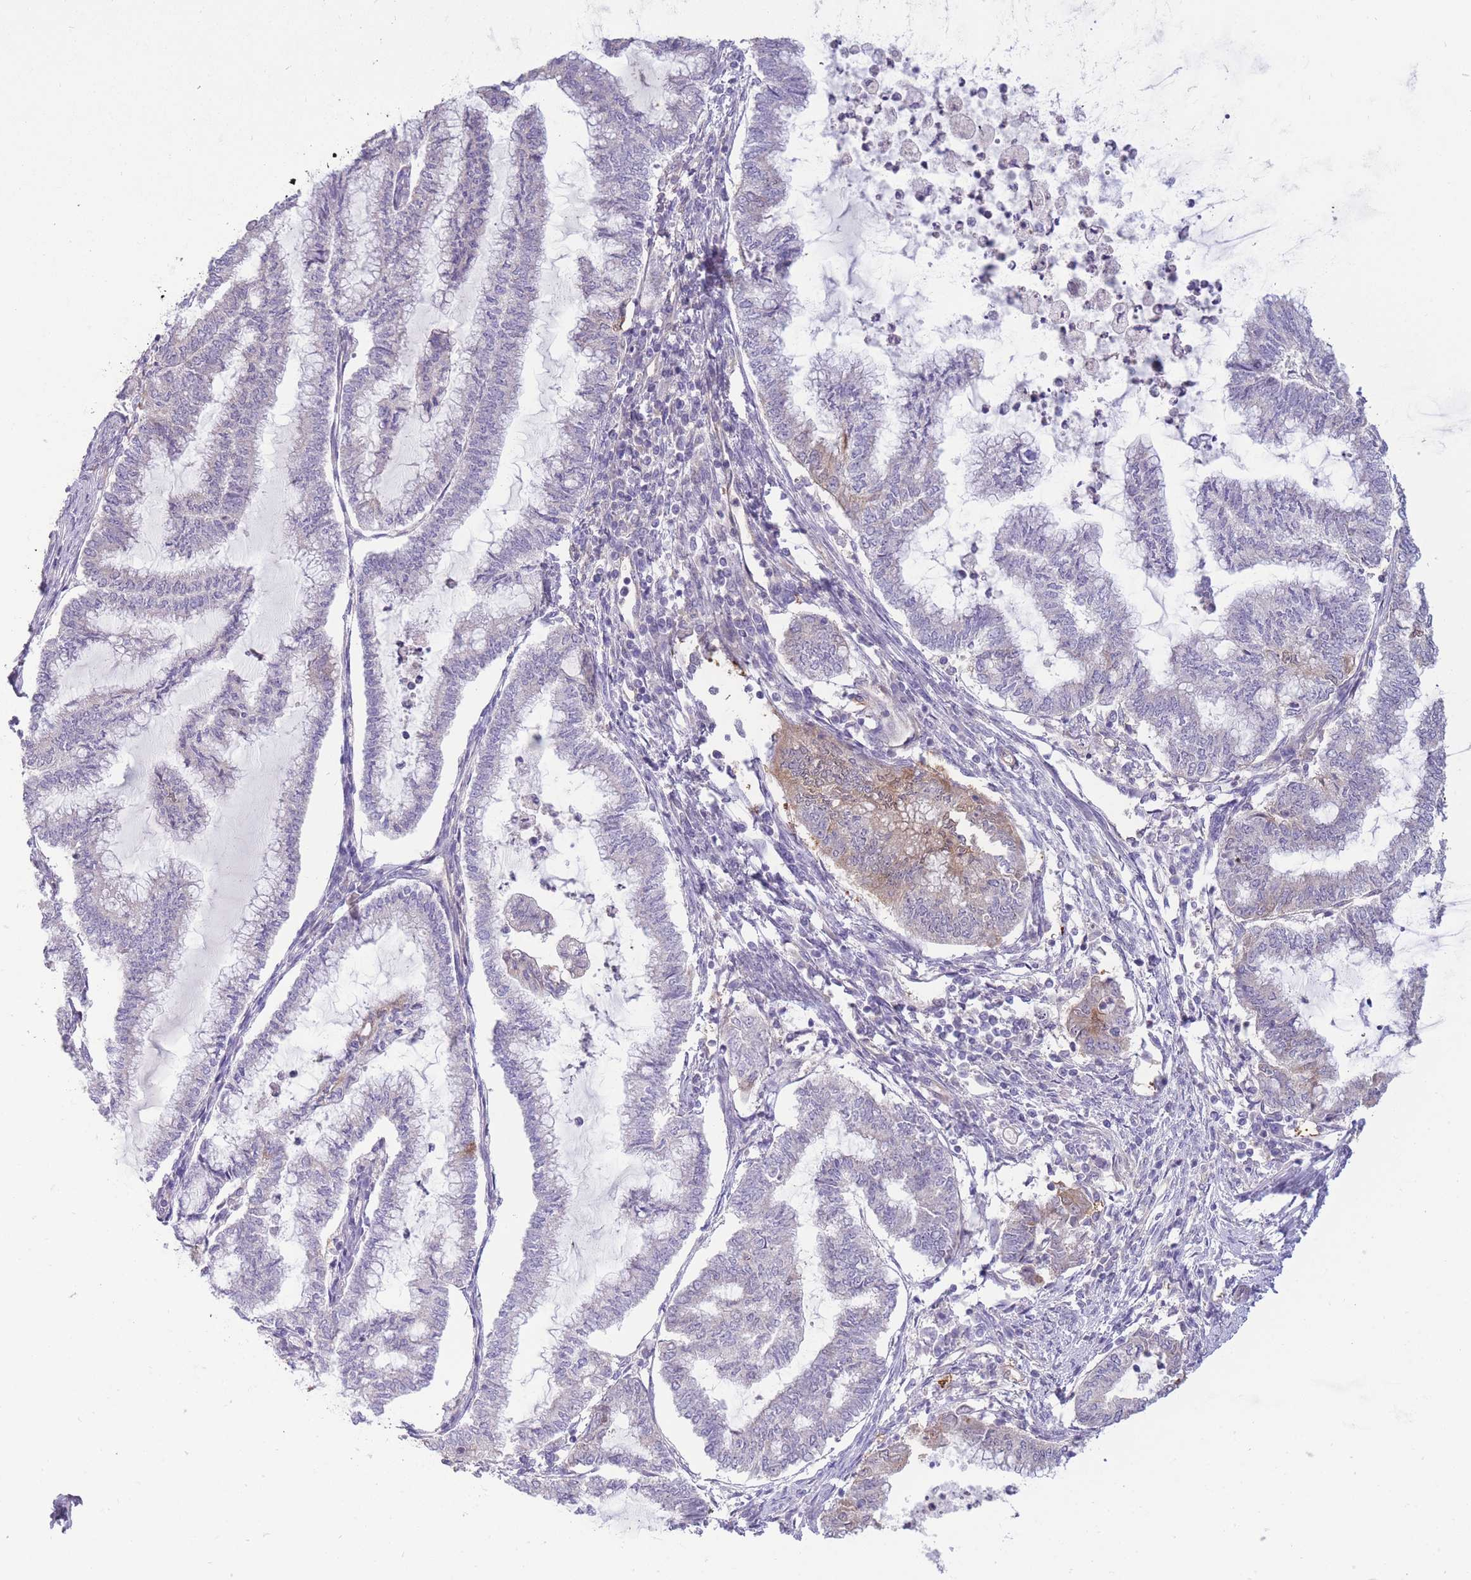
{"staining": {"intensity": "weak", "quantity": "<25%", "location": "cytoplasmic/membranous"}, "tissue": "endometrial cancer", "cell_type": "Tumor cells", "image_type": "cancer", "snomed": [{"axis": "morphology", "description": "Adenocarcinoma, NOS"}, {"axis": "topography", "description": "Endometrium"}], "caption": "A histopathology image of human endometrial cancer is negative for staining in tumor cells.", "gene": "SMC6", "patient": {"sex": "female", "age": 79}}